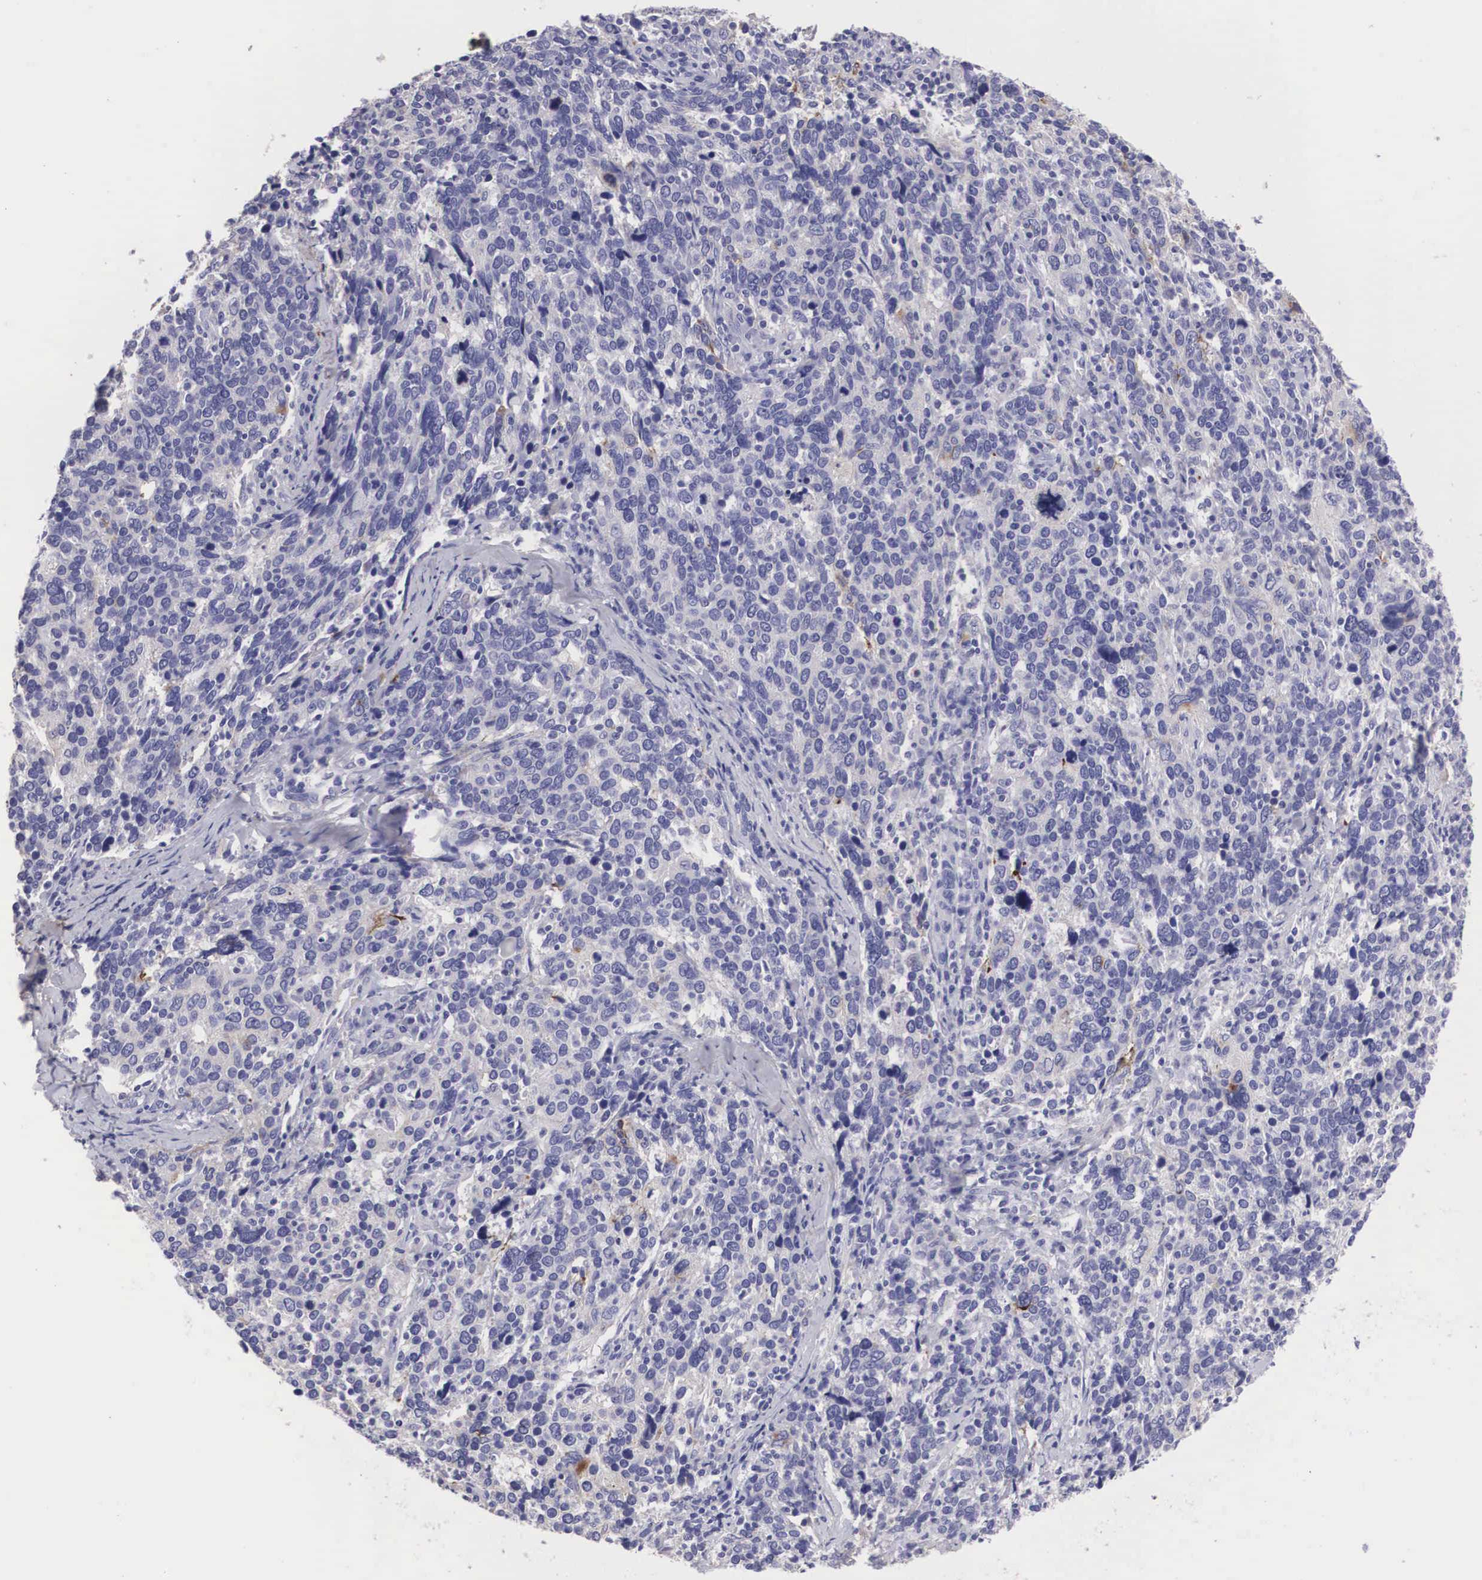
{"staining": {"intensity": "negative", "quantity": "none", "location": "none"}, "tissue": "cervical cancer", "cell_type": "Tumor cells", "image_type": "cancer", "snomed": [{"axis": "morphology", "description": "Squamous cell carcinoma, NOS"}, {"axis": "topography", "description": "Cervix"}], "caption": "High power microscopy image of an immunohistochemistry (IHC) micrograph of cervical cancer (squamous cell carcinoma), revealing no significant positivity in tumor cells.", "gene": "CLU", "patient": {"sex": "female", "age": 41}}